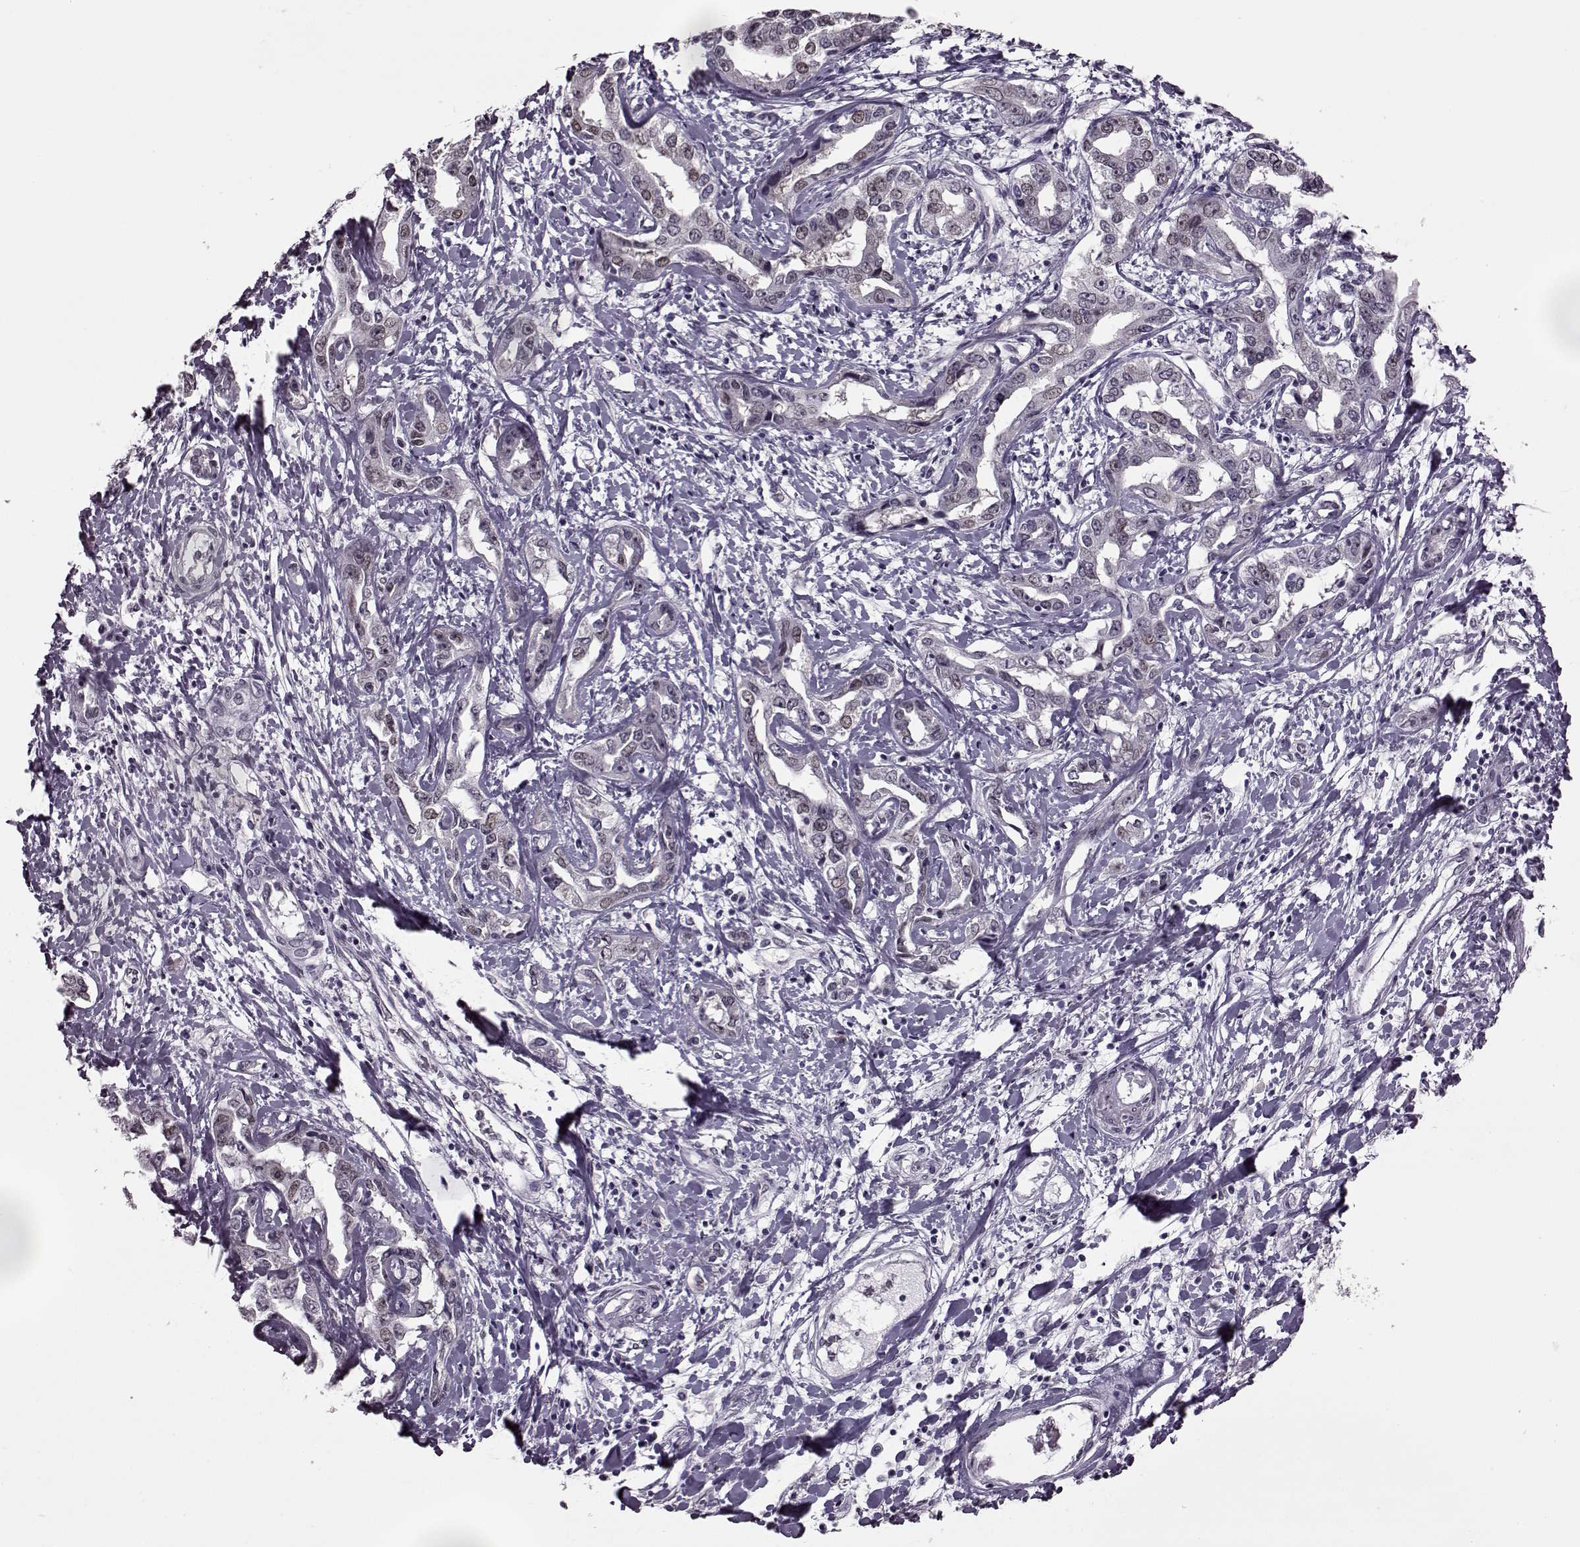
{"staining": {"intensity": "weak", "quantity": "<25%", "location": "nuclear"}, "tissue": "liver cancer", "cell_type": "Tumor cells", "image_type": "cancer", "snomed": [{"axis": "morphology", "description": "Cholangiocarcinoma"}, {"axis": "topography", "description": "Liver"}], "caption": "Immunohistochemistry (IHC) of human liver cholangiocarcinoma exhibits no positivity in tumor cells.", "gene": "STX1B", "patient": {"sex": "male", "age": 59}}